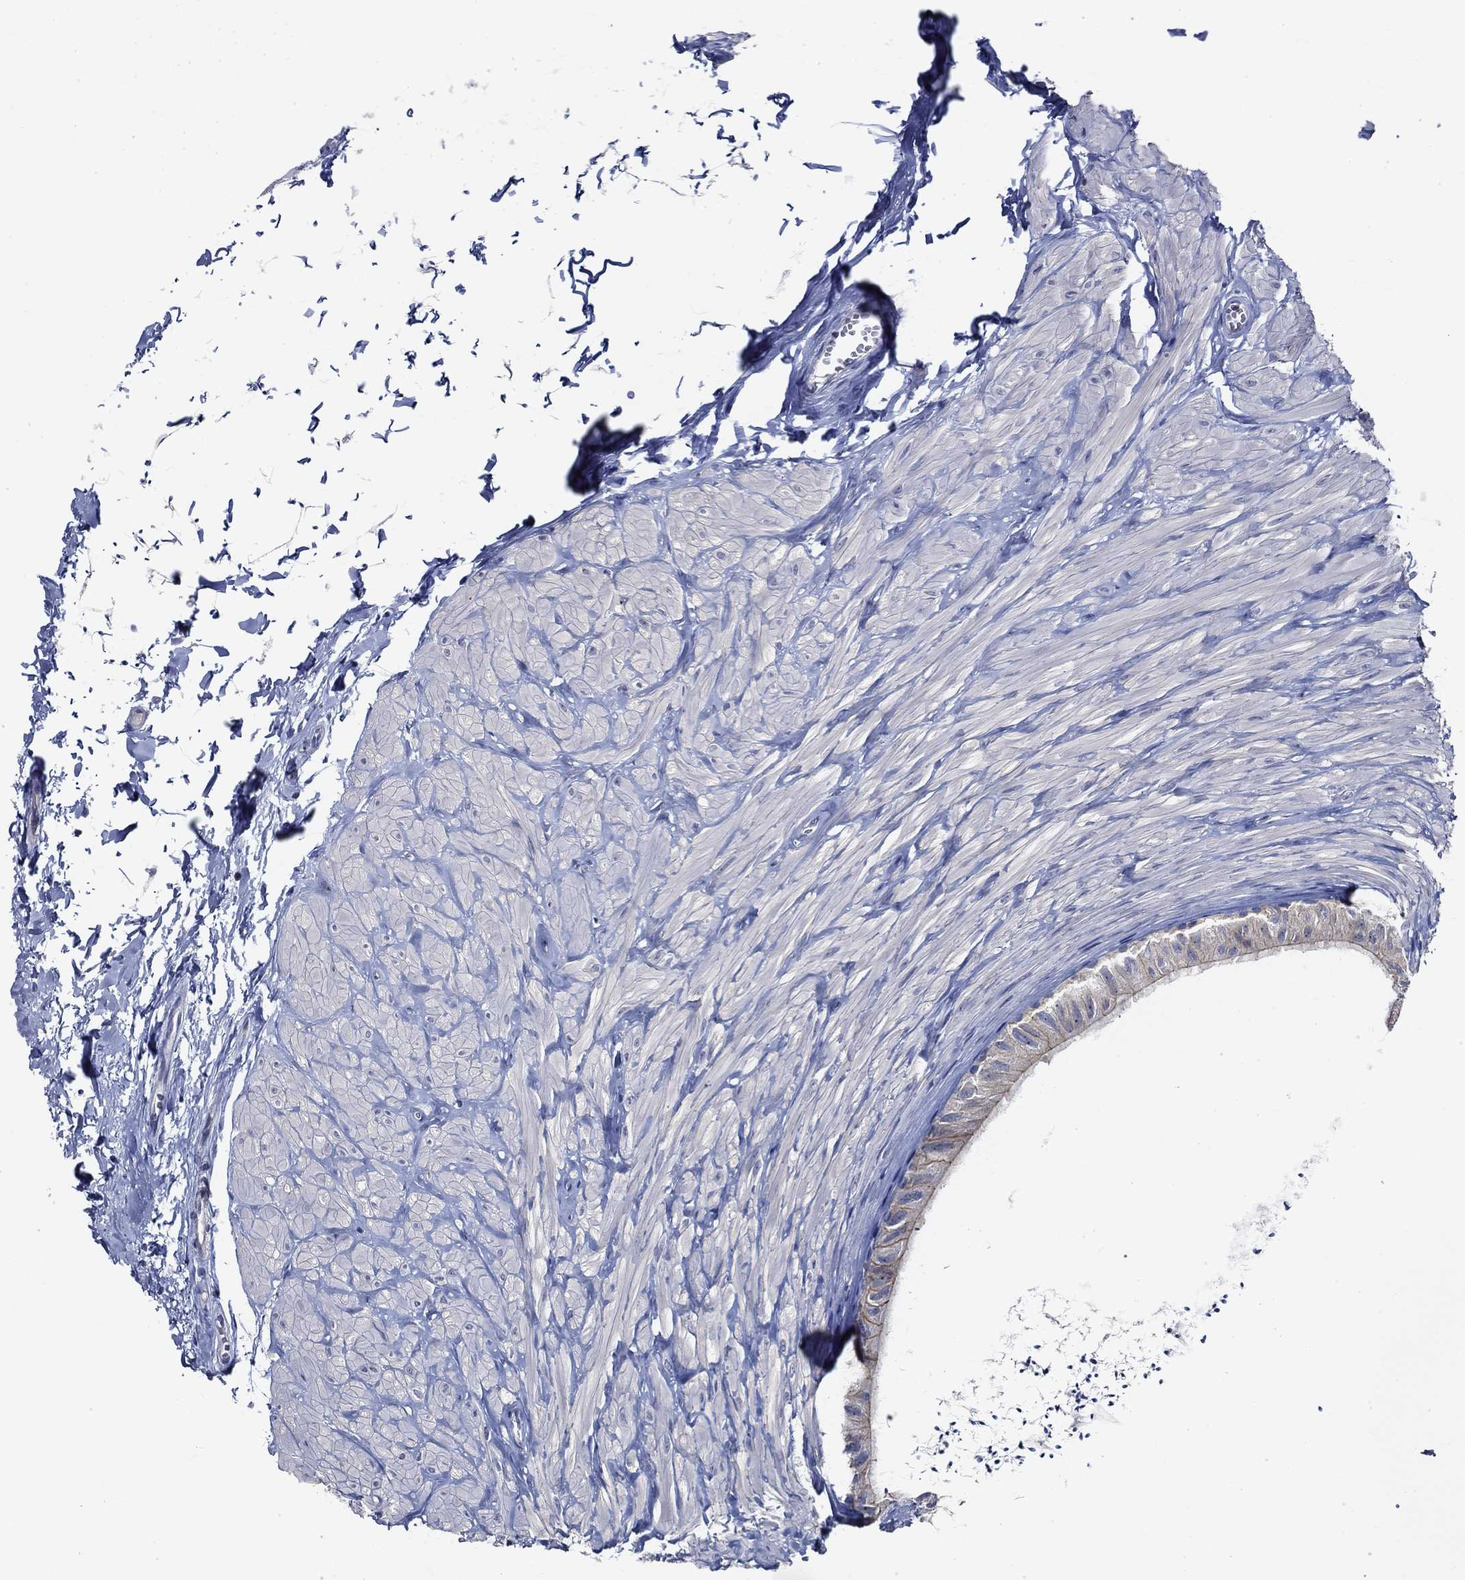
{"staining": {"intensity": "negative", "quantity": "none", "location": "none"}, "tissue": "epididymis", "cell_type": "Glandular cells", "image_type": "normal", "snomed": [{"axis": "morphology", "description": "Normal tissue, NOS"}, {"axis": "topography", "description": "Epididymis"}], "caption": "Immunohistochemical staining of normal epididymis exhibits no significant staining in glandular cells.", "gene": "POU2F2", "patient": {"sex": "male", "age": 32}}